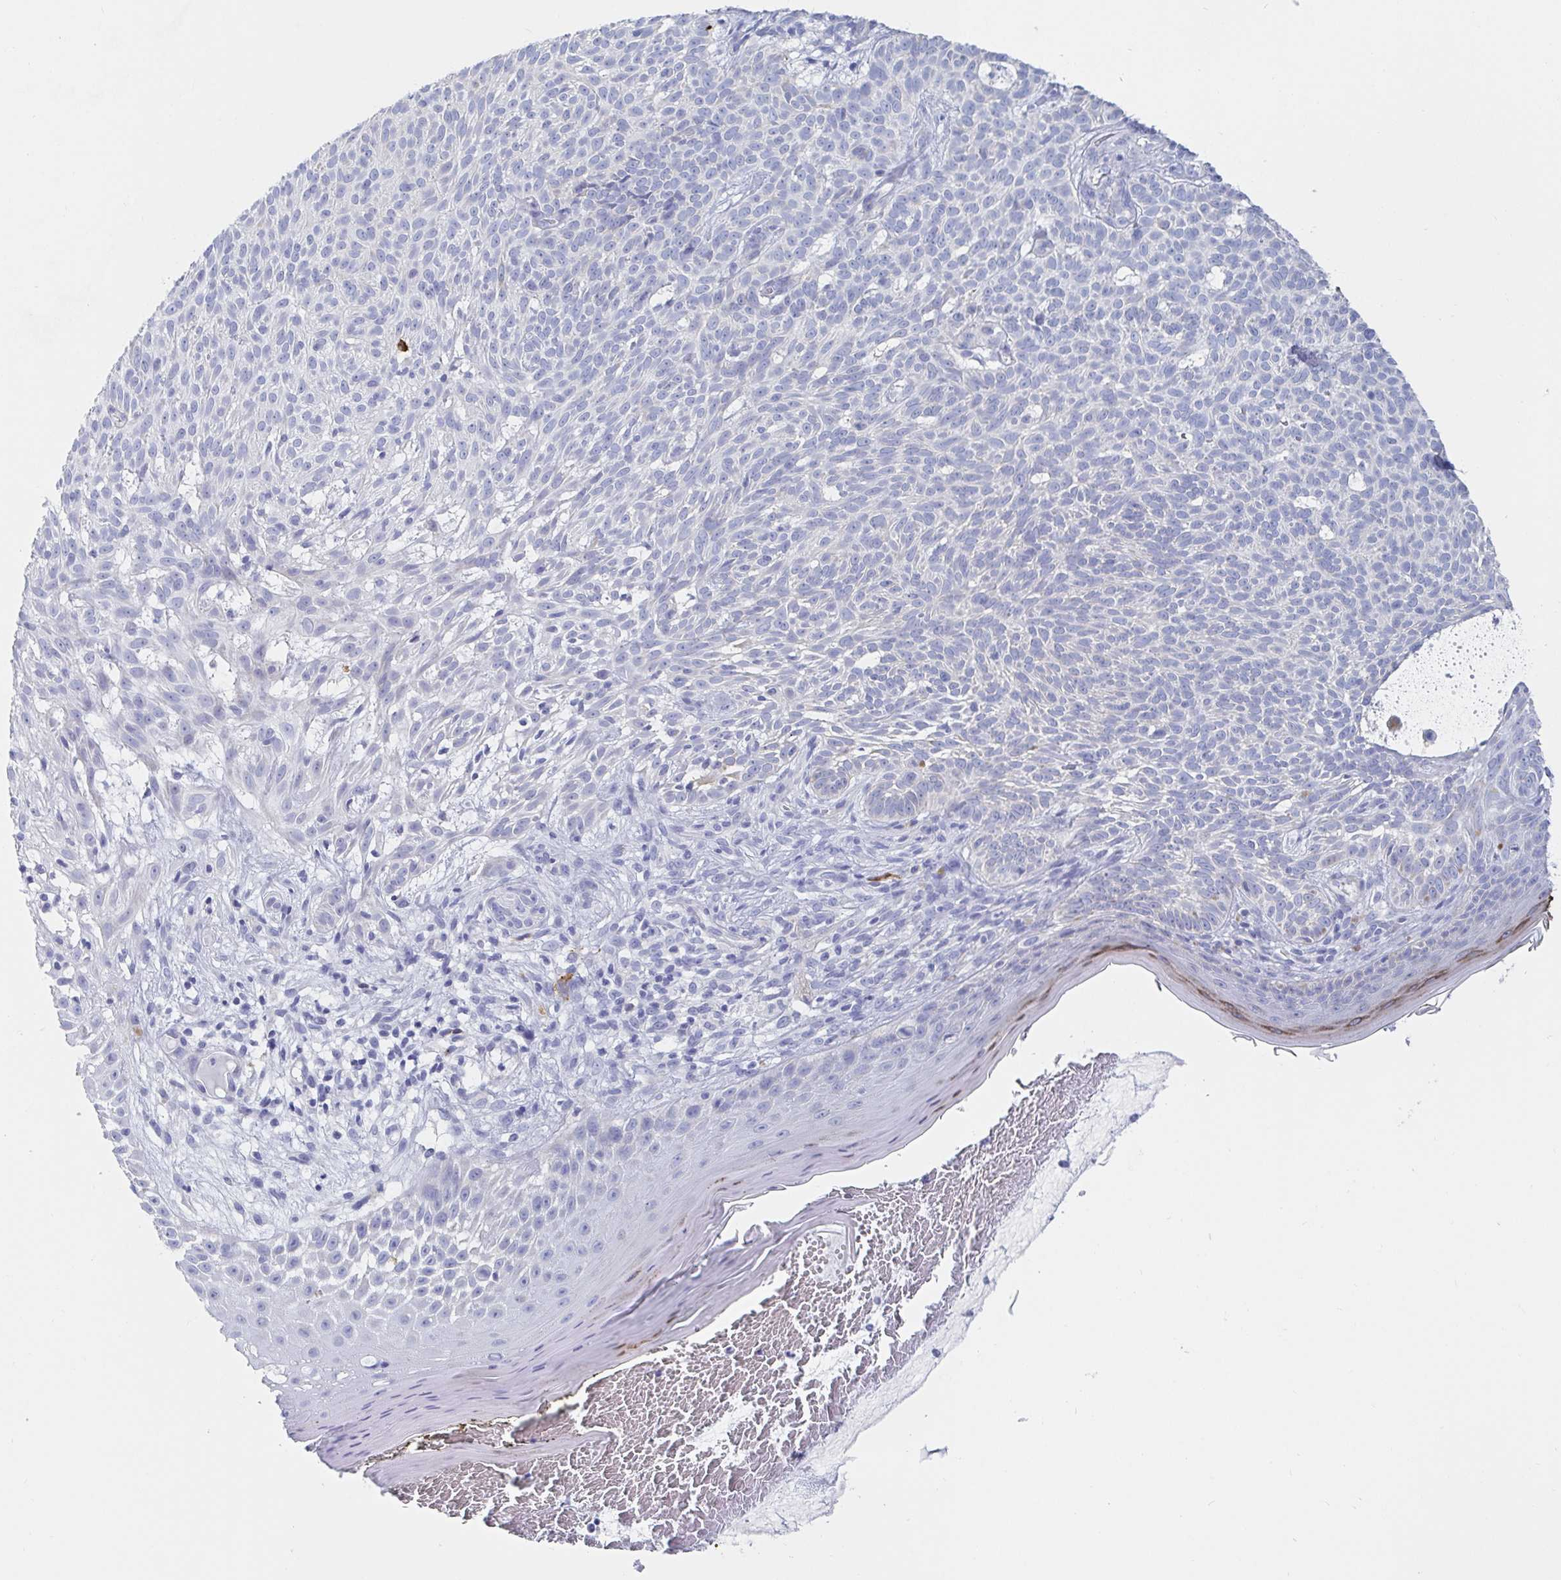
{"staining": {"intensity": "negative", "quantity": "none", "location": "none"}, "tissue": "skin cancer", "cell_type": "Tumor cells", "image_type": "cancer", "snomed": [{"axis": "morphology", "description": "Basal cell carcinoma"}, {"axis": "topography", "description": "Skin"}], "caption": "A photomicrograph of human skin cancer (basal cell carcinoma) is negative for staining in tumor cells.", "gene": "PACSIN1", "patient": {"sex": "male", "age": 78}}